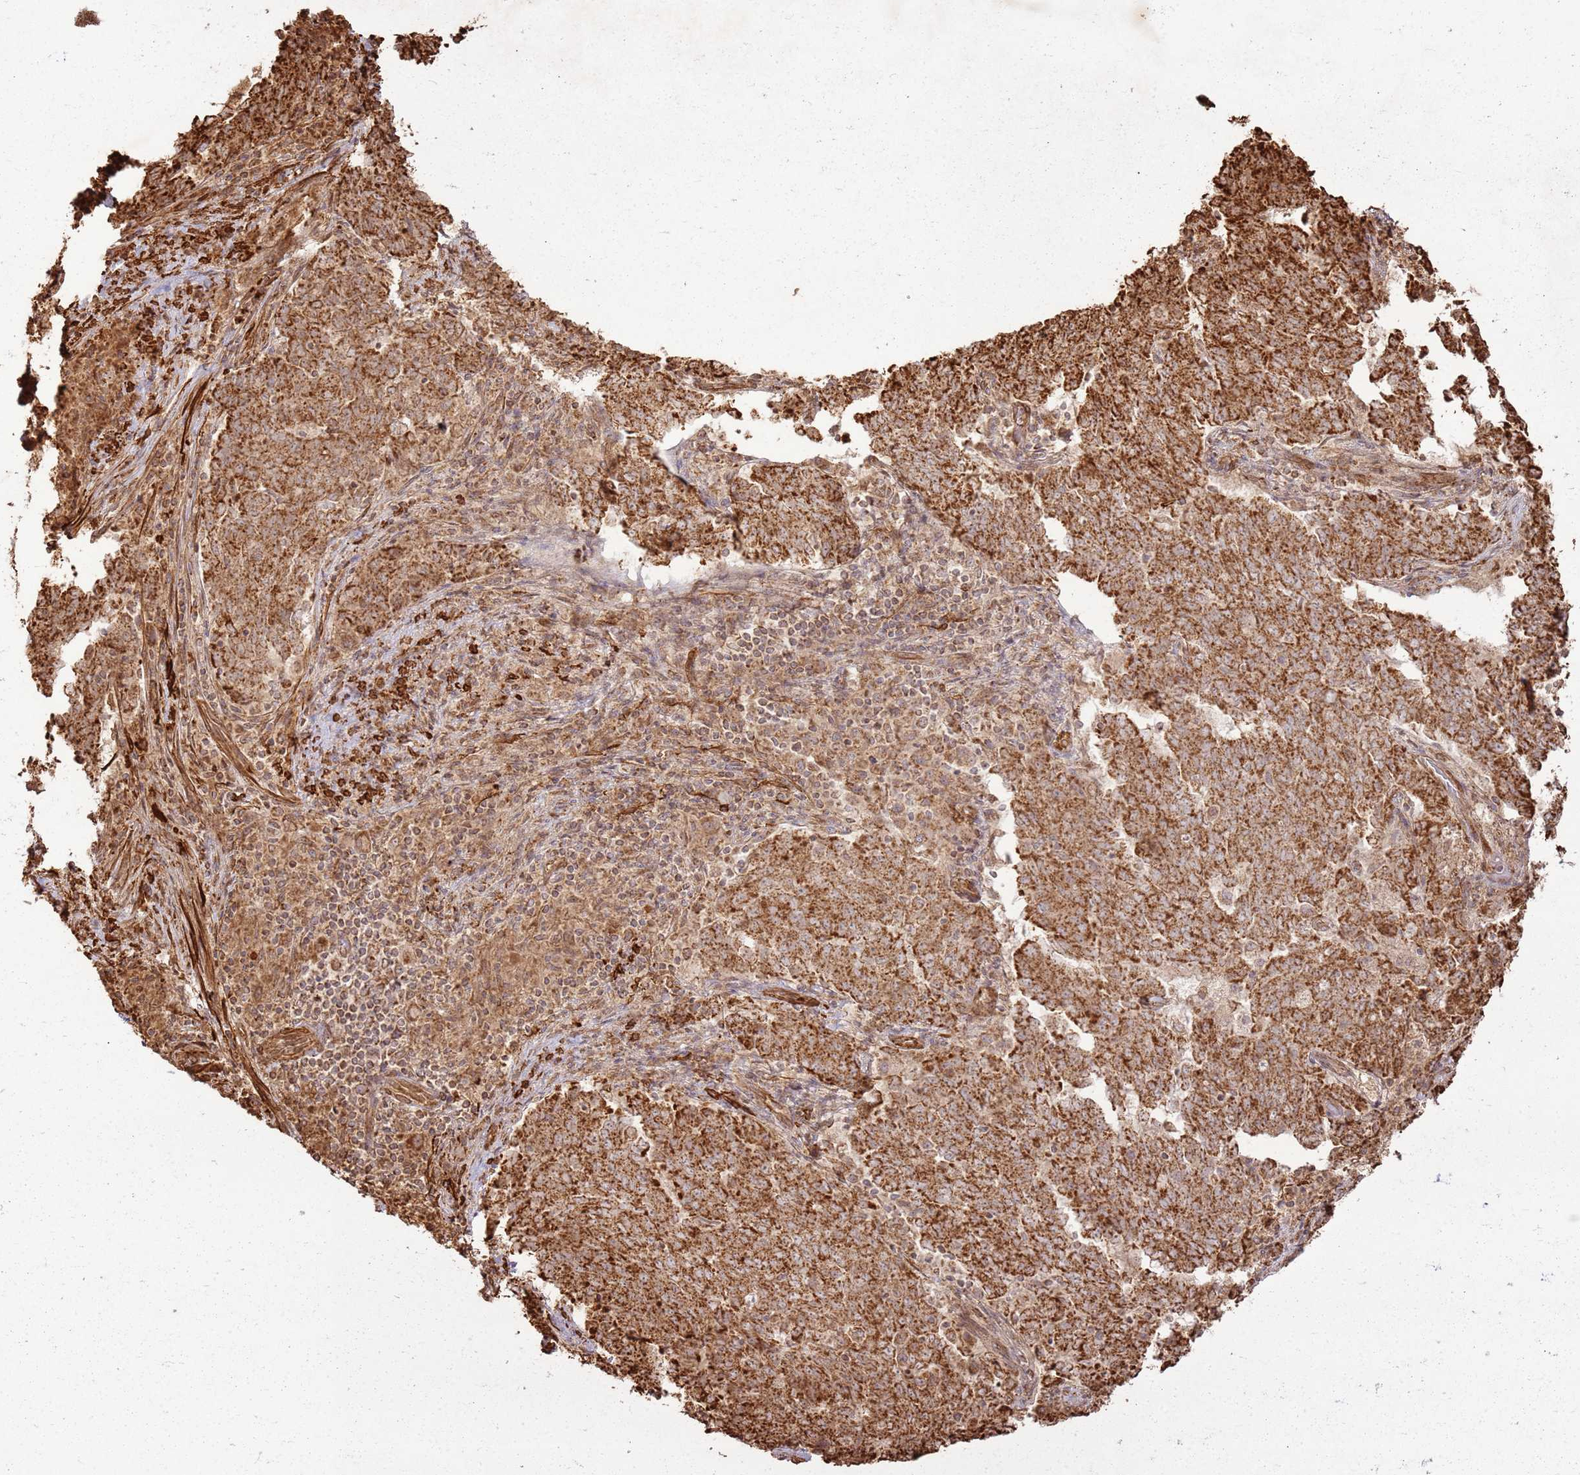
{"staining": {"intensity": "strong", "quantity": ">75%", "location": "cytoplasmic/membranous"}, "tissue": "endometrial cancer", "cell_type": "Tumor cells", "image_type": "cancer", "snomed": [{"axis": "morphology", "description": "Adenocarcinoma, NOS"}, {"axis": "topography", "description": "Endometrium"}], "caption": "Strong cytoplasmic/membranous protein staining is identified in approximately >75% of tumor cells in endometrial cancer (adenocarcinoma).", "gene": "DDX59", "patient": {"sex": "female", "age": 80}}